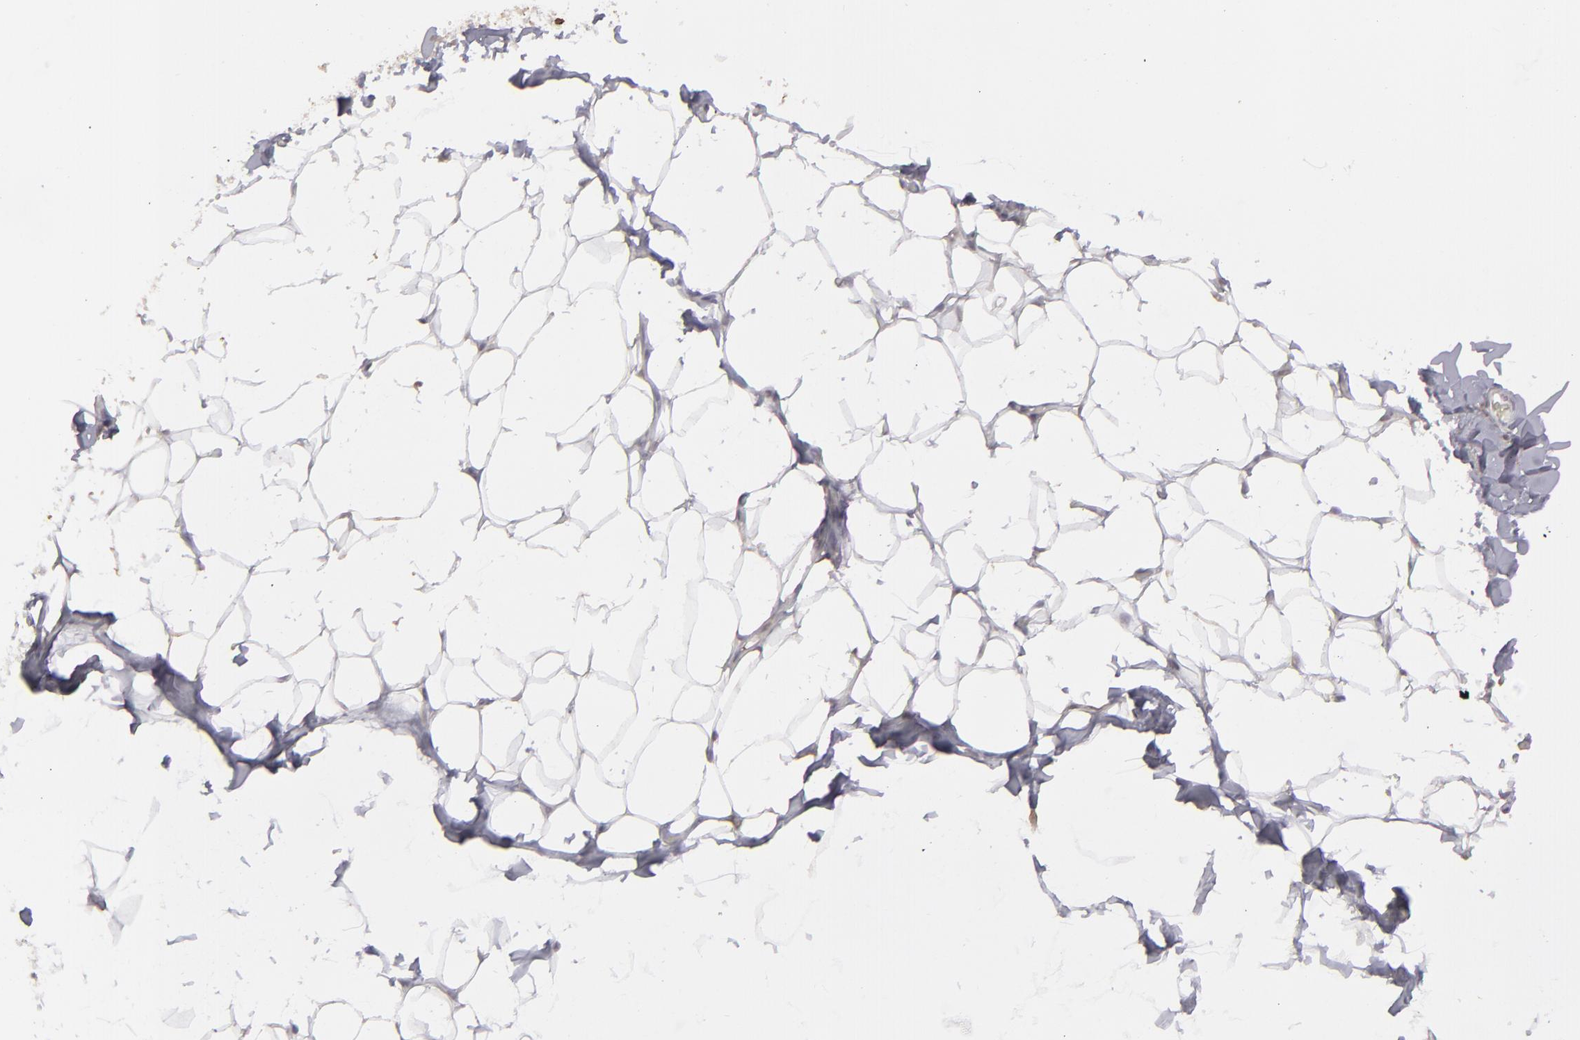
{"staining": {"intensity": "weak", "quantity": "<25%", "location": "none"}, "tissue": "adipose tissue", "cell_type": "Adipocytes", "image_type": "normal", "snomed": [{"axis": "morphology", "description": "Normal tissue, NOS"}, {"axis": "topography", "description": "Soft tissue"}], "caption": "DAB immunohistochemical staining of benign adipose tissue exhibits no significant staining in adipocytes.", "gene": "SEMA3G", "patient": {"sex": "male", "age": 26}}